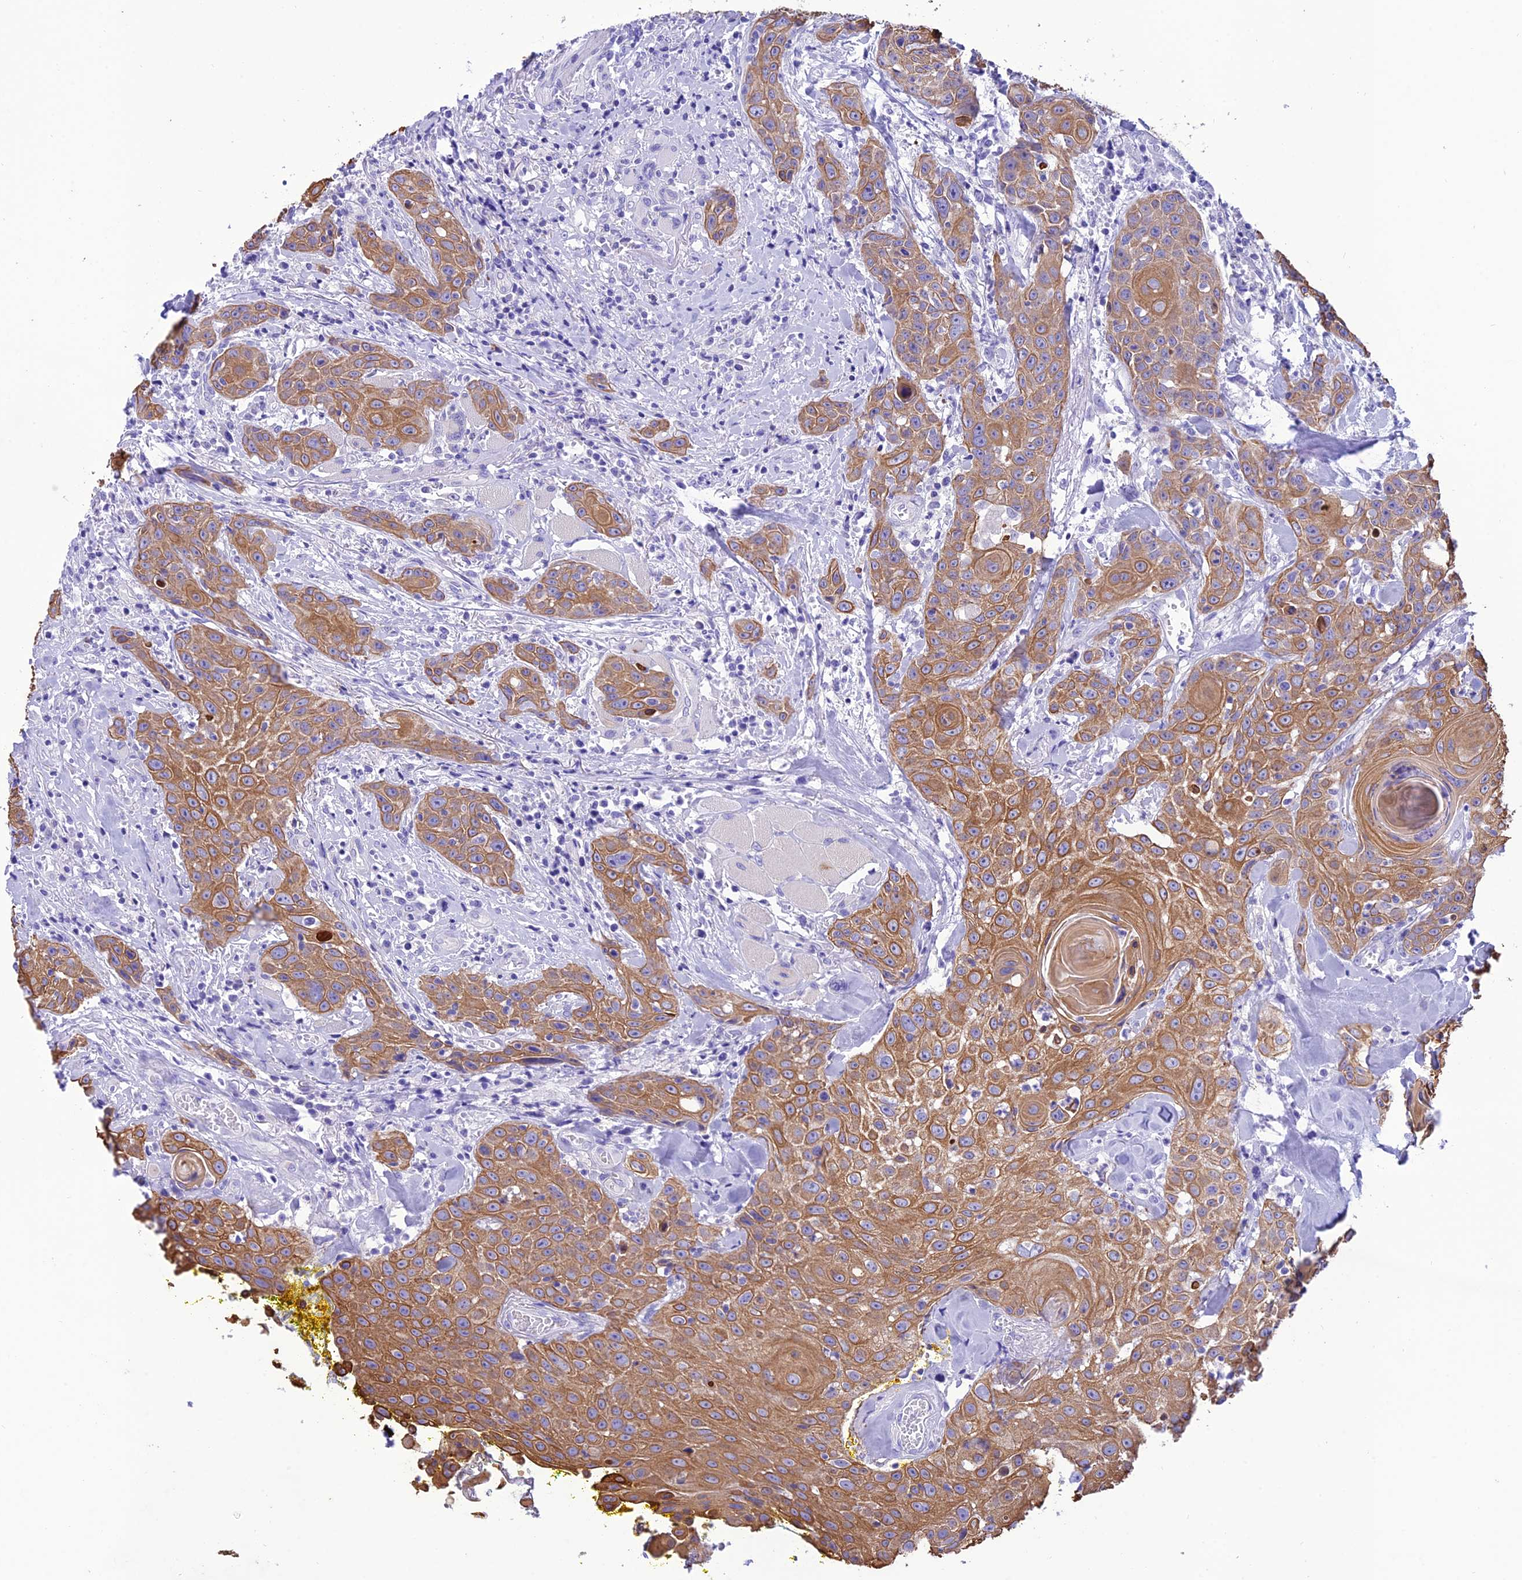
{"staining": {"intensity": "moderate", "quantity": ">75%", "location": "cytoplasmic/membranous"}, "tissue": "head and neck cancer", "cell_type": "Tumor cells", "image_type": "cancer", "snomed": [{"axis": "morphology", "description": "Squamous cell carcinoma, NOS"}, {"axis": "topography", "description": "Oral tissue"}, {"axis": "topography", "description": "Head-Neck"}], "caption": "Immunohistochemistry (IHC) (DAB (3,3'-diaminobenzidine)) staining of head and neck squamous cell carcinoma displays moderate cytoplasmic/membranous protein positivity in about >75% of tumor cells.", "gene": "VPS52", "patient": {"sex": "female", "age": 82}}